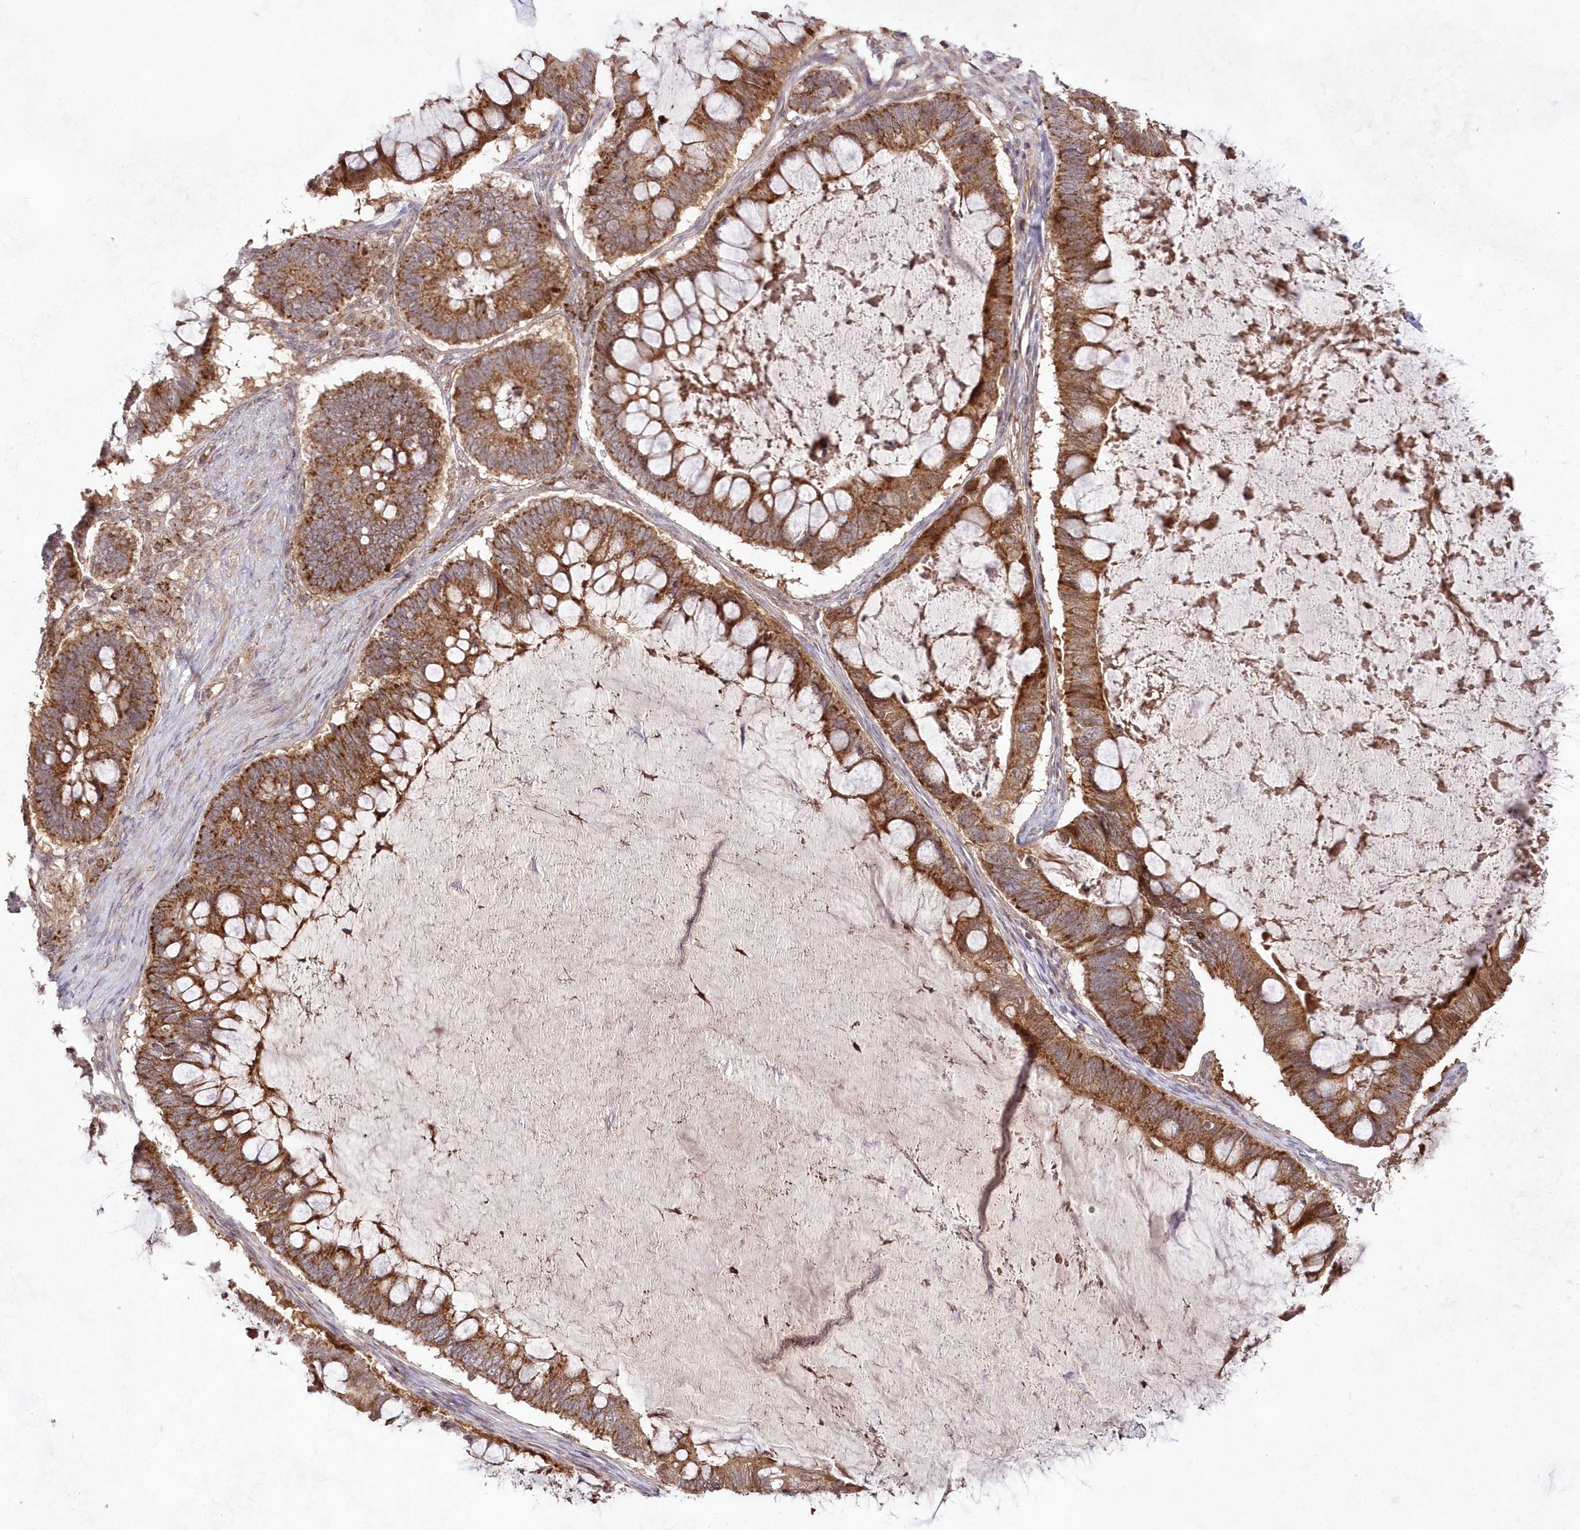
{"staining": {"intensity": "moderate", "quantity": ">75%", "location": "cytoplasmic/membranous"}, "tissue": "ovarian cancer", "cell_type": "Tumor cells", "image_type": "cancer", "snomed": [{"axis": "morphology", "description": "Cystadenocarcinoma, mucinous, NOS"}, {"axis": "topography", "description": "Ovary"}], "caption": "Immunohistochemistry (IHC) (DAB) staining of human ovarian cancer displays moderate cytoplasmic/membranous protein staining in approximately >75% of tumor cells.", "gene": "IMPA1", "patient": {"sex": "female", "age": 61}}